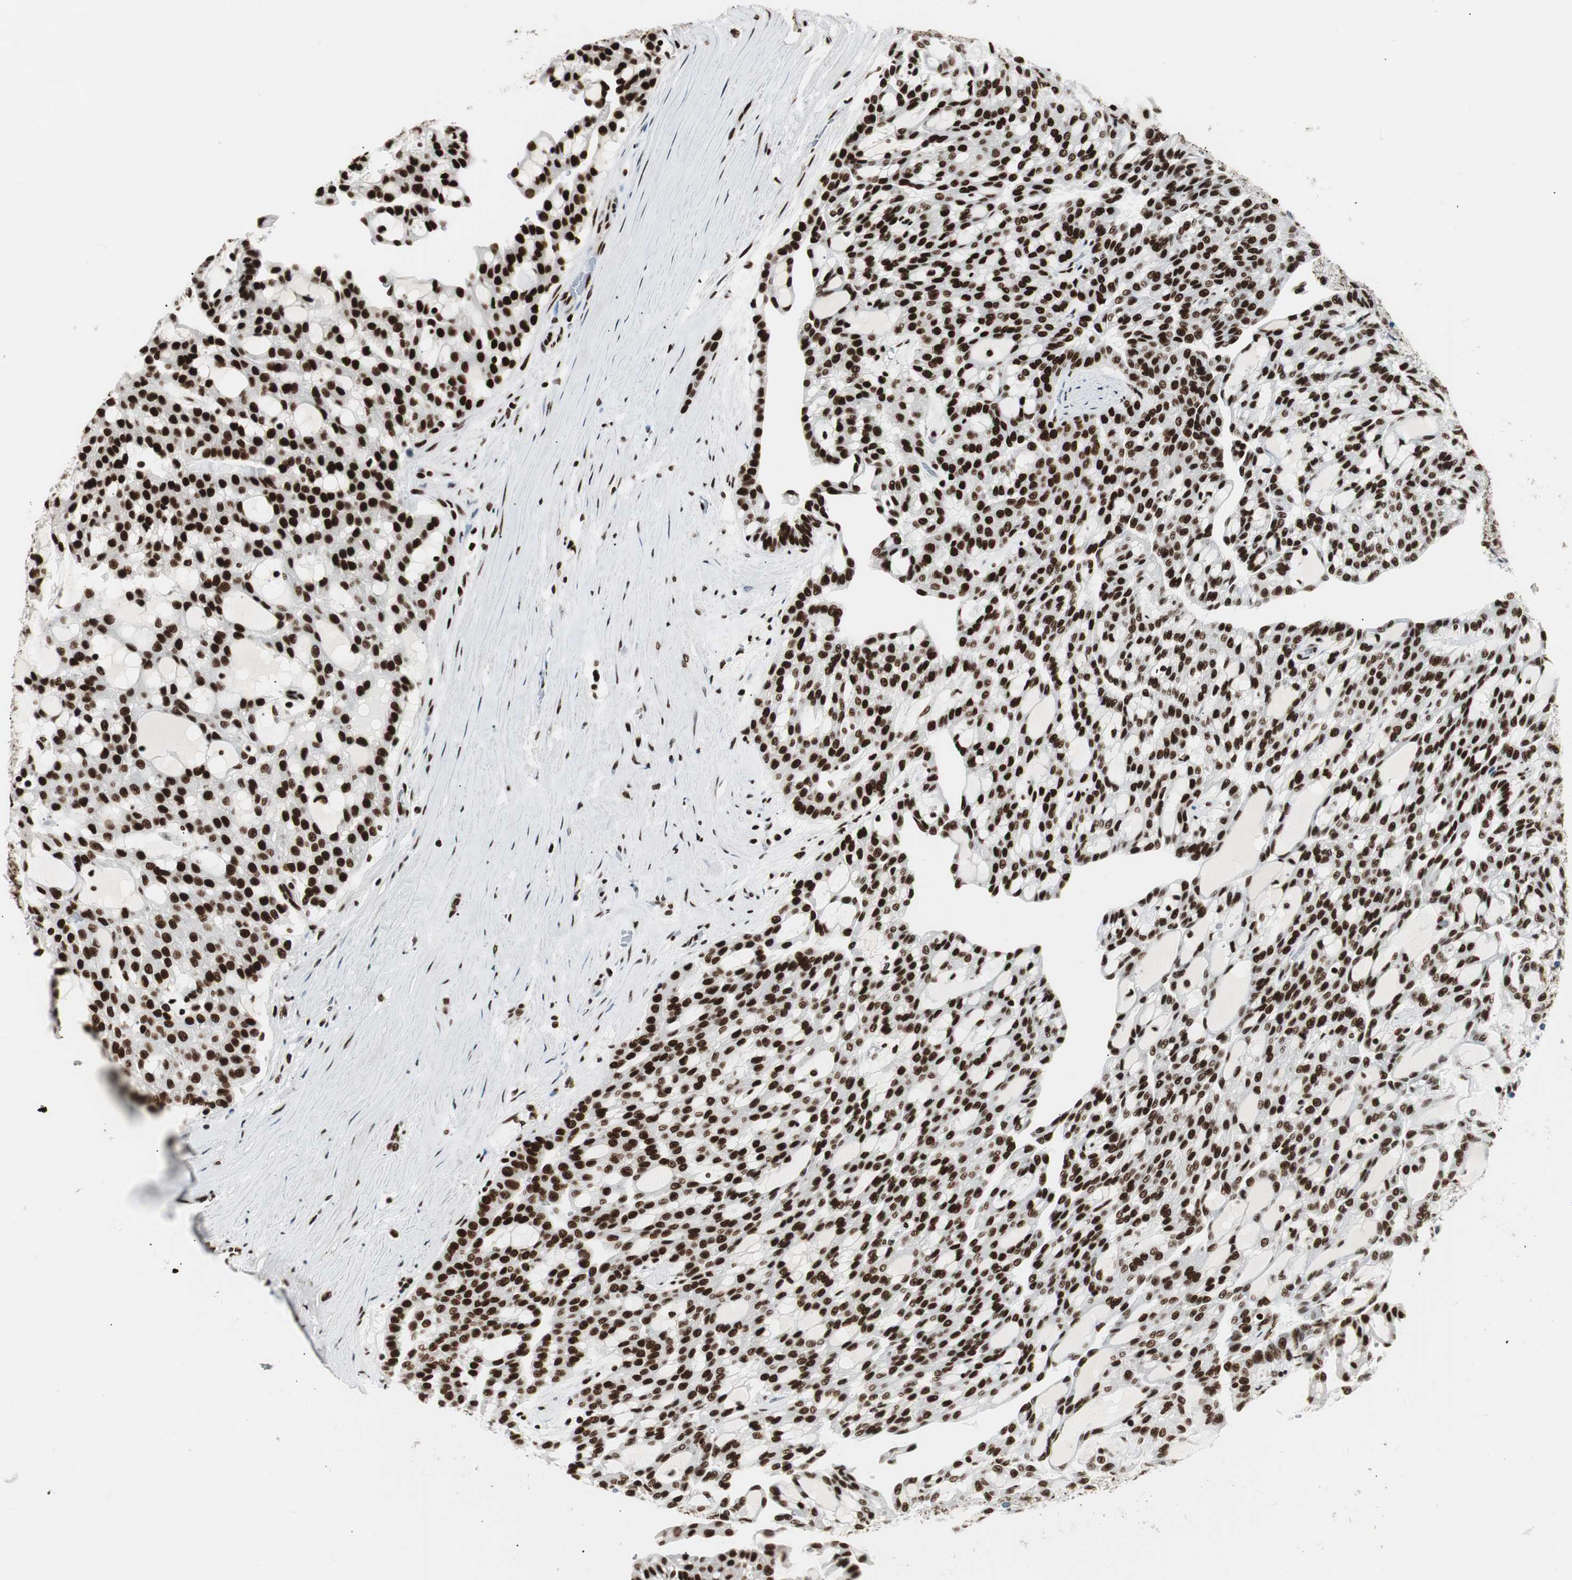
{"staining": {"intensity": "strong", "quantity": ">75%", "location": "nuclear"}, "tissue": "renal cancer", "cell_type": "Tumor cells", "image_type": "cancer", "snomed": [{"axis": "morphology", "description": "Adenocarcinoma, NOS"}, {"axis": "topography", "description": "Kidney"}], "caption": "A photomicrograph showing strong nuclear expression in about >75% of tumor cells in adenocarcinoma (renal), as visualized by brown immunohistochemical staining.", "gene": "MTA2", "patient": {"sex": "male", "age": 63}}